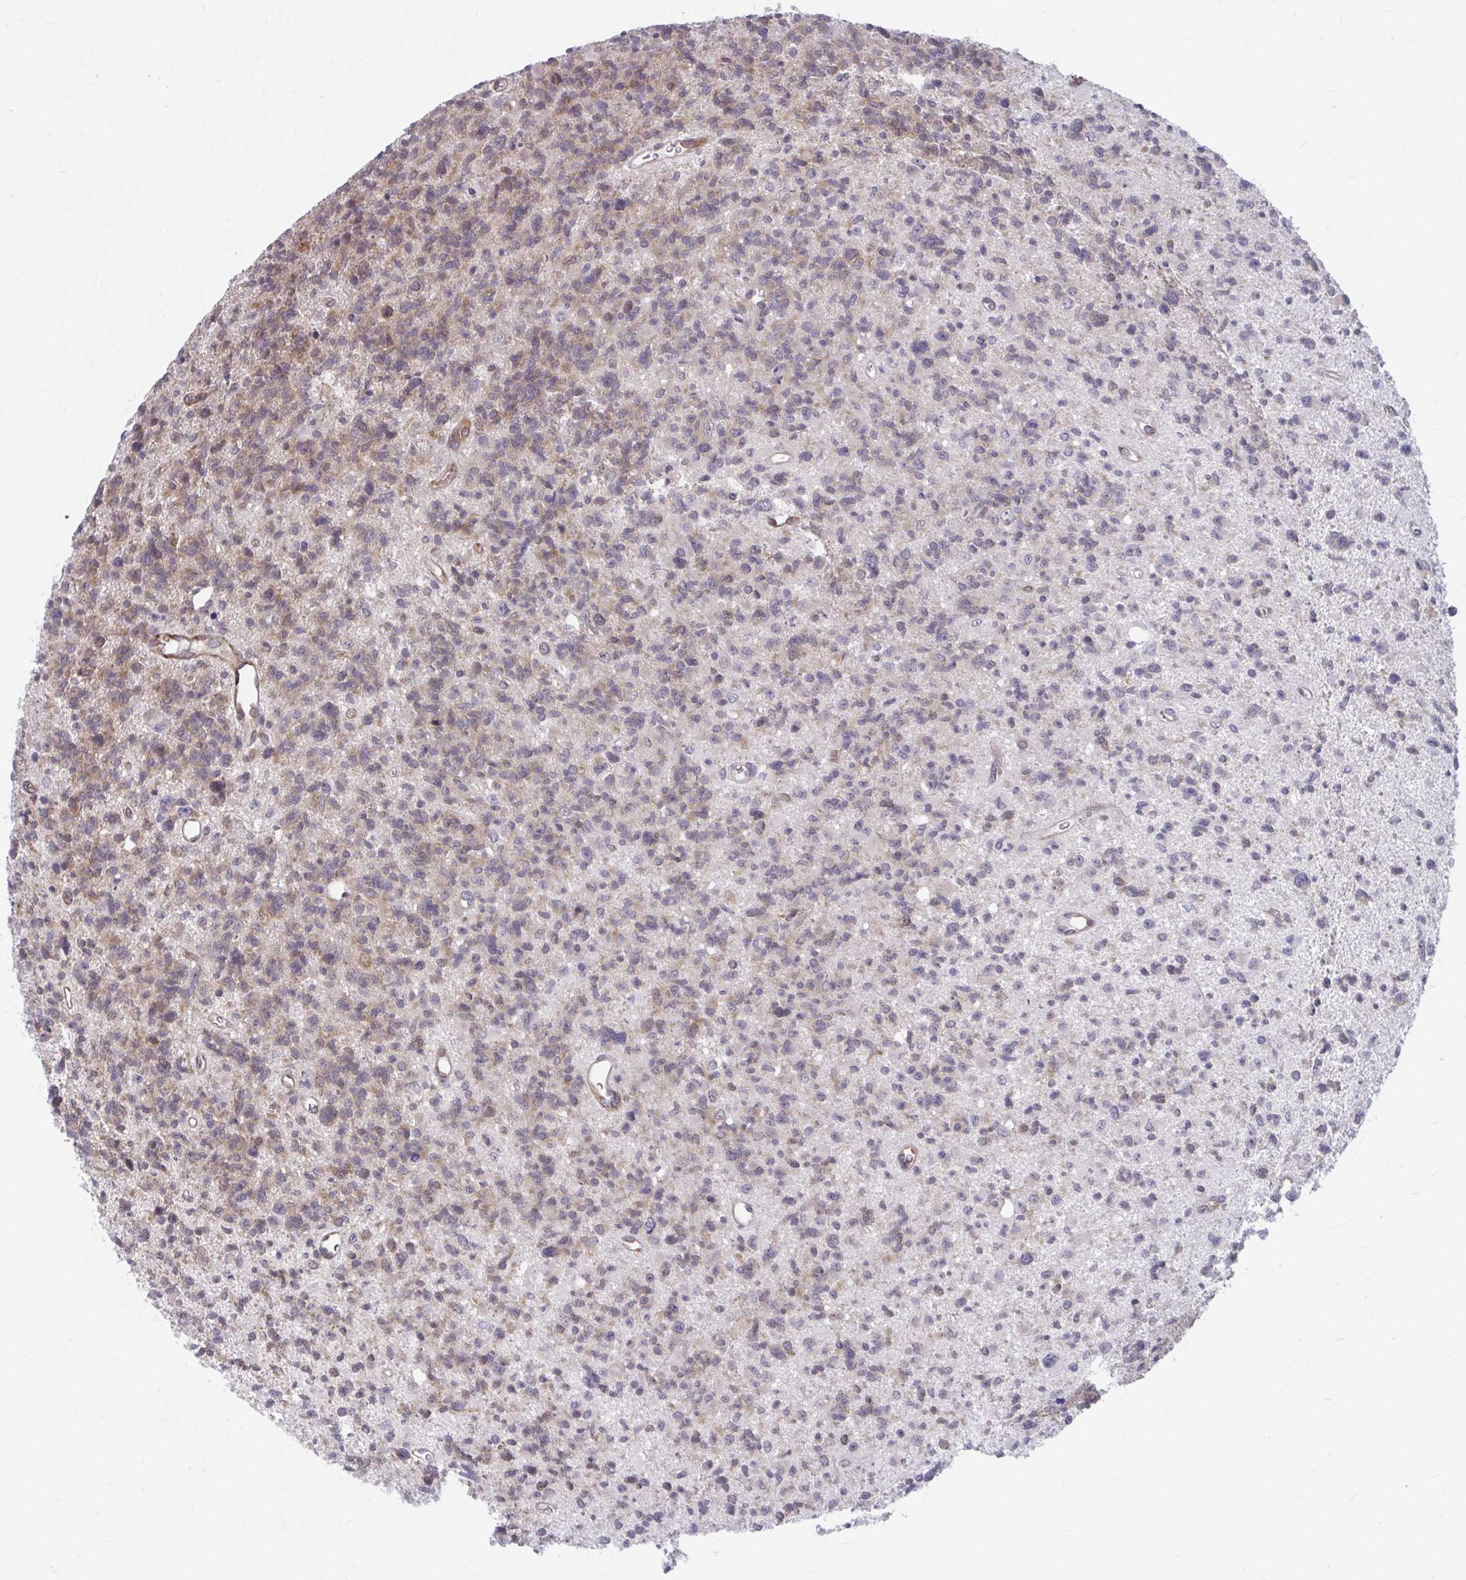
{"staining": {"intensity": "weak", "quantity": "25%-75%", "location": "cytoplasmic/membranous"}, "tissue": "glioma", "cell_type": "Tumor cells", "image_type": "cancer", "snomed": [{"axis": "morphology", "description": "Glioma, malignant, High grade"}, {"axis": "topography", "description": "Brain"}], "caption": "Protein expression by immunohistochemistry reveals weak cytoplasmic/membranous expression in approximately 25%-75% of tumor cells in malignant glioma (high-grade).", "gene": "SELENON", "patient": {"sex": "male", "age": 29}}